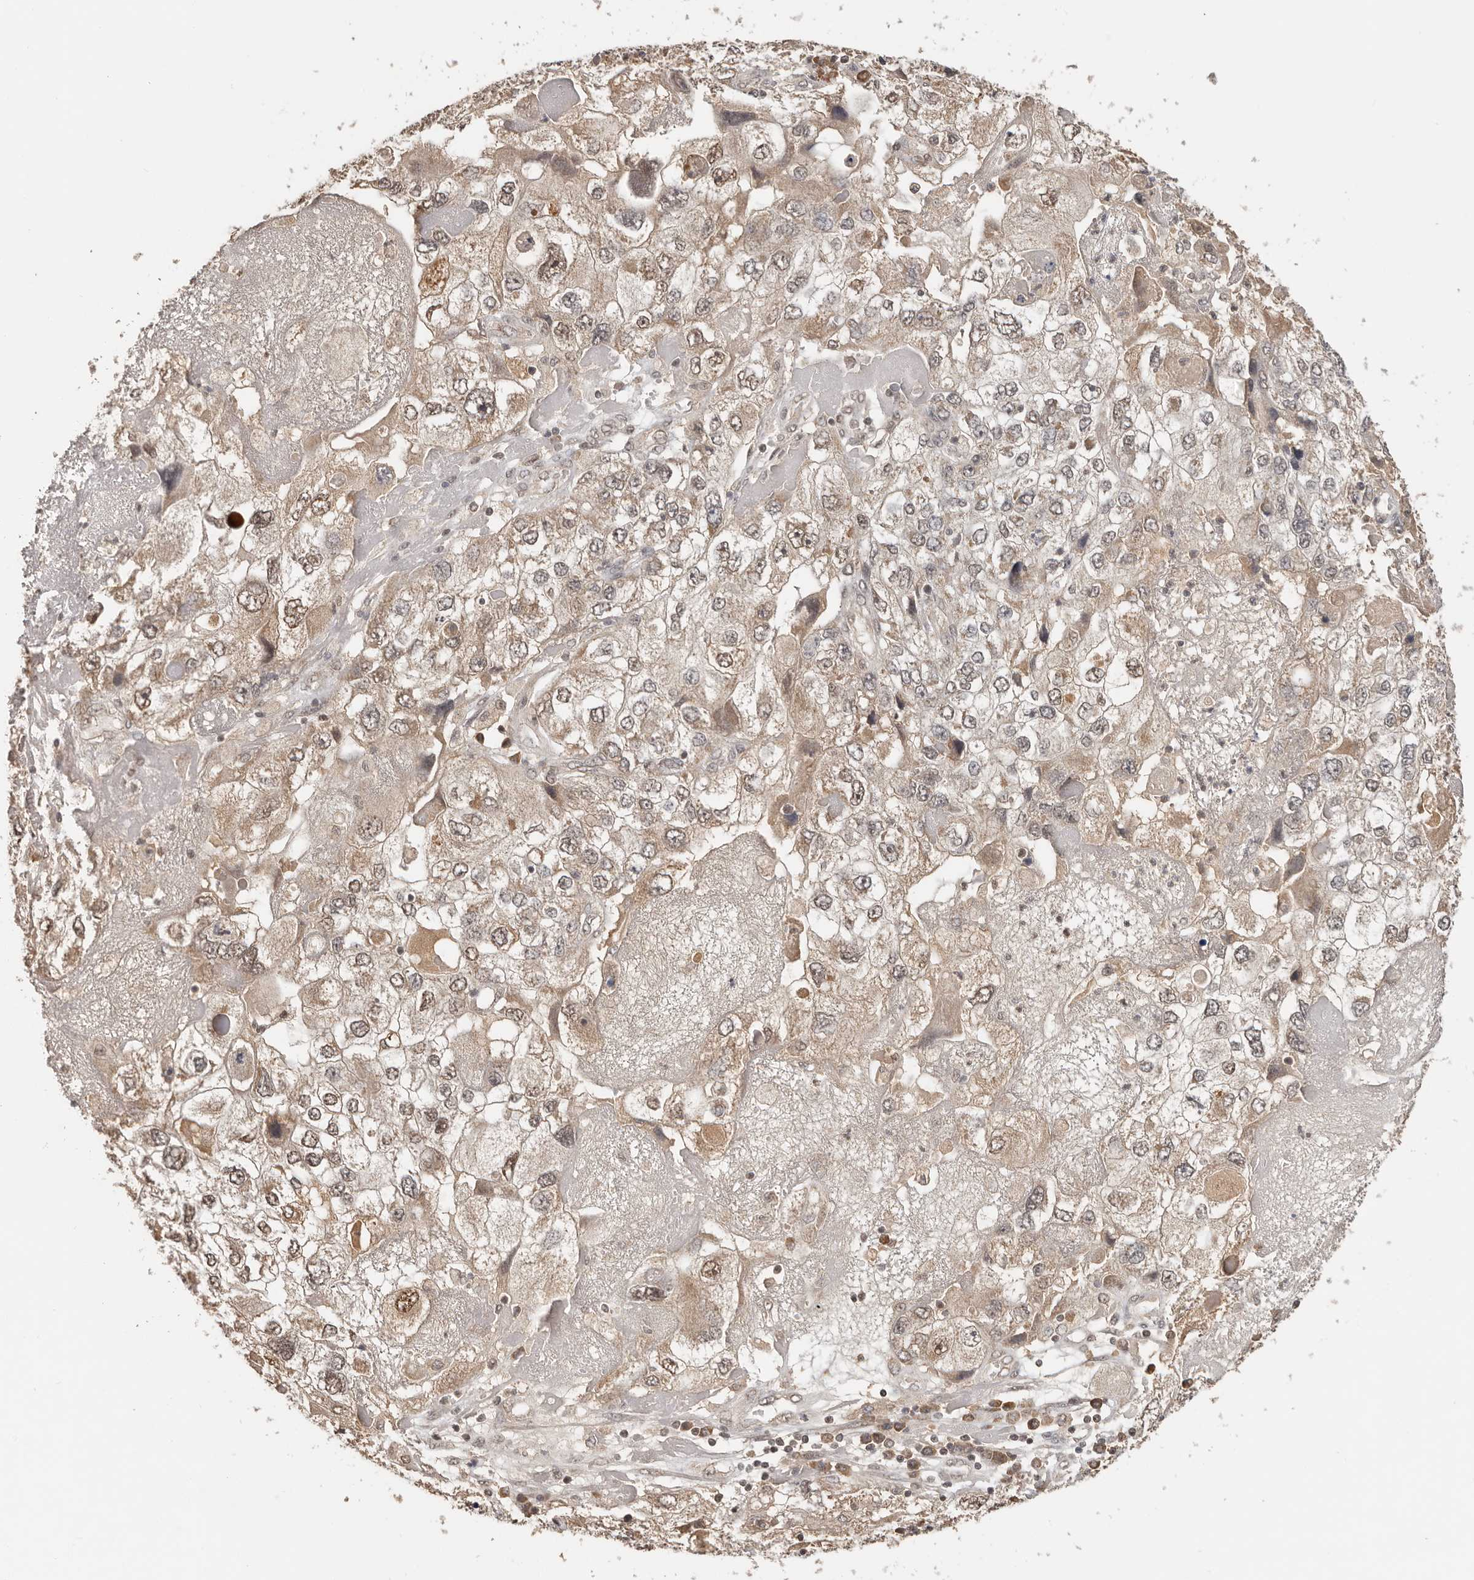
{"staining": {"intensity": "moderate", "quantity": "<25%", "location": "cytoplasmic/membranous,nuclear"}, "tissue": "endometrial cancer", "cell_type": "Tumor cells", "image_type": "cancer", "snomed": [{"axis": "morphology", "description": "Adenocarcinoma, NOS"}, {"axis": "topography", "description": "Endometrium"}], "caption": "Protein staining displays moderate cytoplasmic/membranous and nuclear staining in about <25% of tumor cells in endometrial cancer (adenocarcinoma). (IHC, brightfield microscopy, high magnification).", "gene": "SEC14L1", "patient": {"sex": "female", "age": 49}}